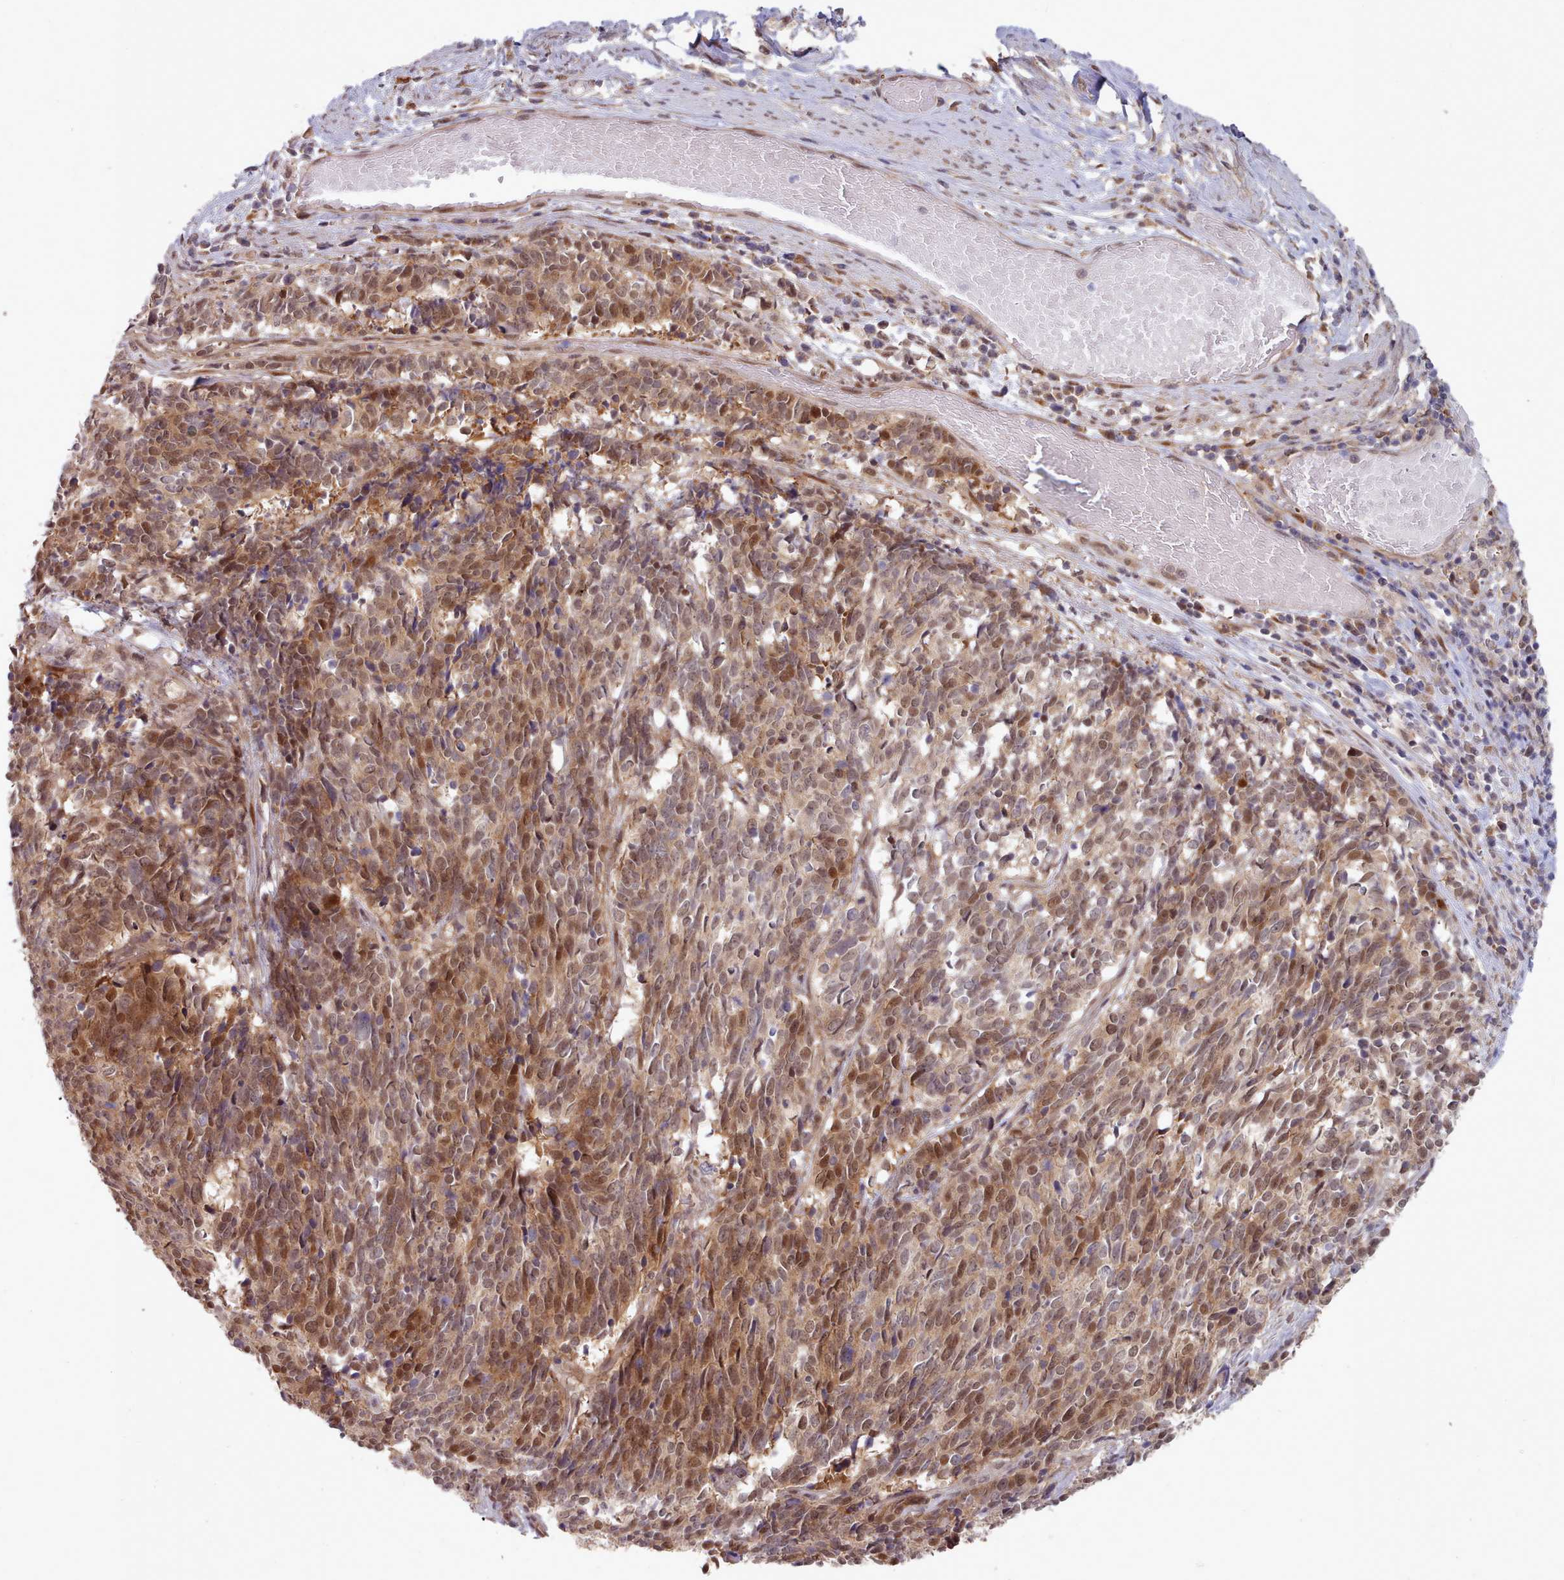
{"staining": {"intensity": "moderate", "quantity": ">75%", "location": "nuclear"}, "tissue": "cervical cancer", "cell_type": "Tumor cells", "image_type": "cancer", "snomed": [{"axis": "morphology", "description": "Squamous cell carcinoma, NOS"}, {"axis": "topography", "description": "Cervix"}], "caption": "The histopathology image reveals staining of cervical squamous cell carcinoma, revealing moderate nuclear protein expression (brown color) within tumor cells. Nuclei are stained in blue.", "gene": "CES3", "patient": {"sex": "female", "age": 29}}